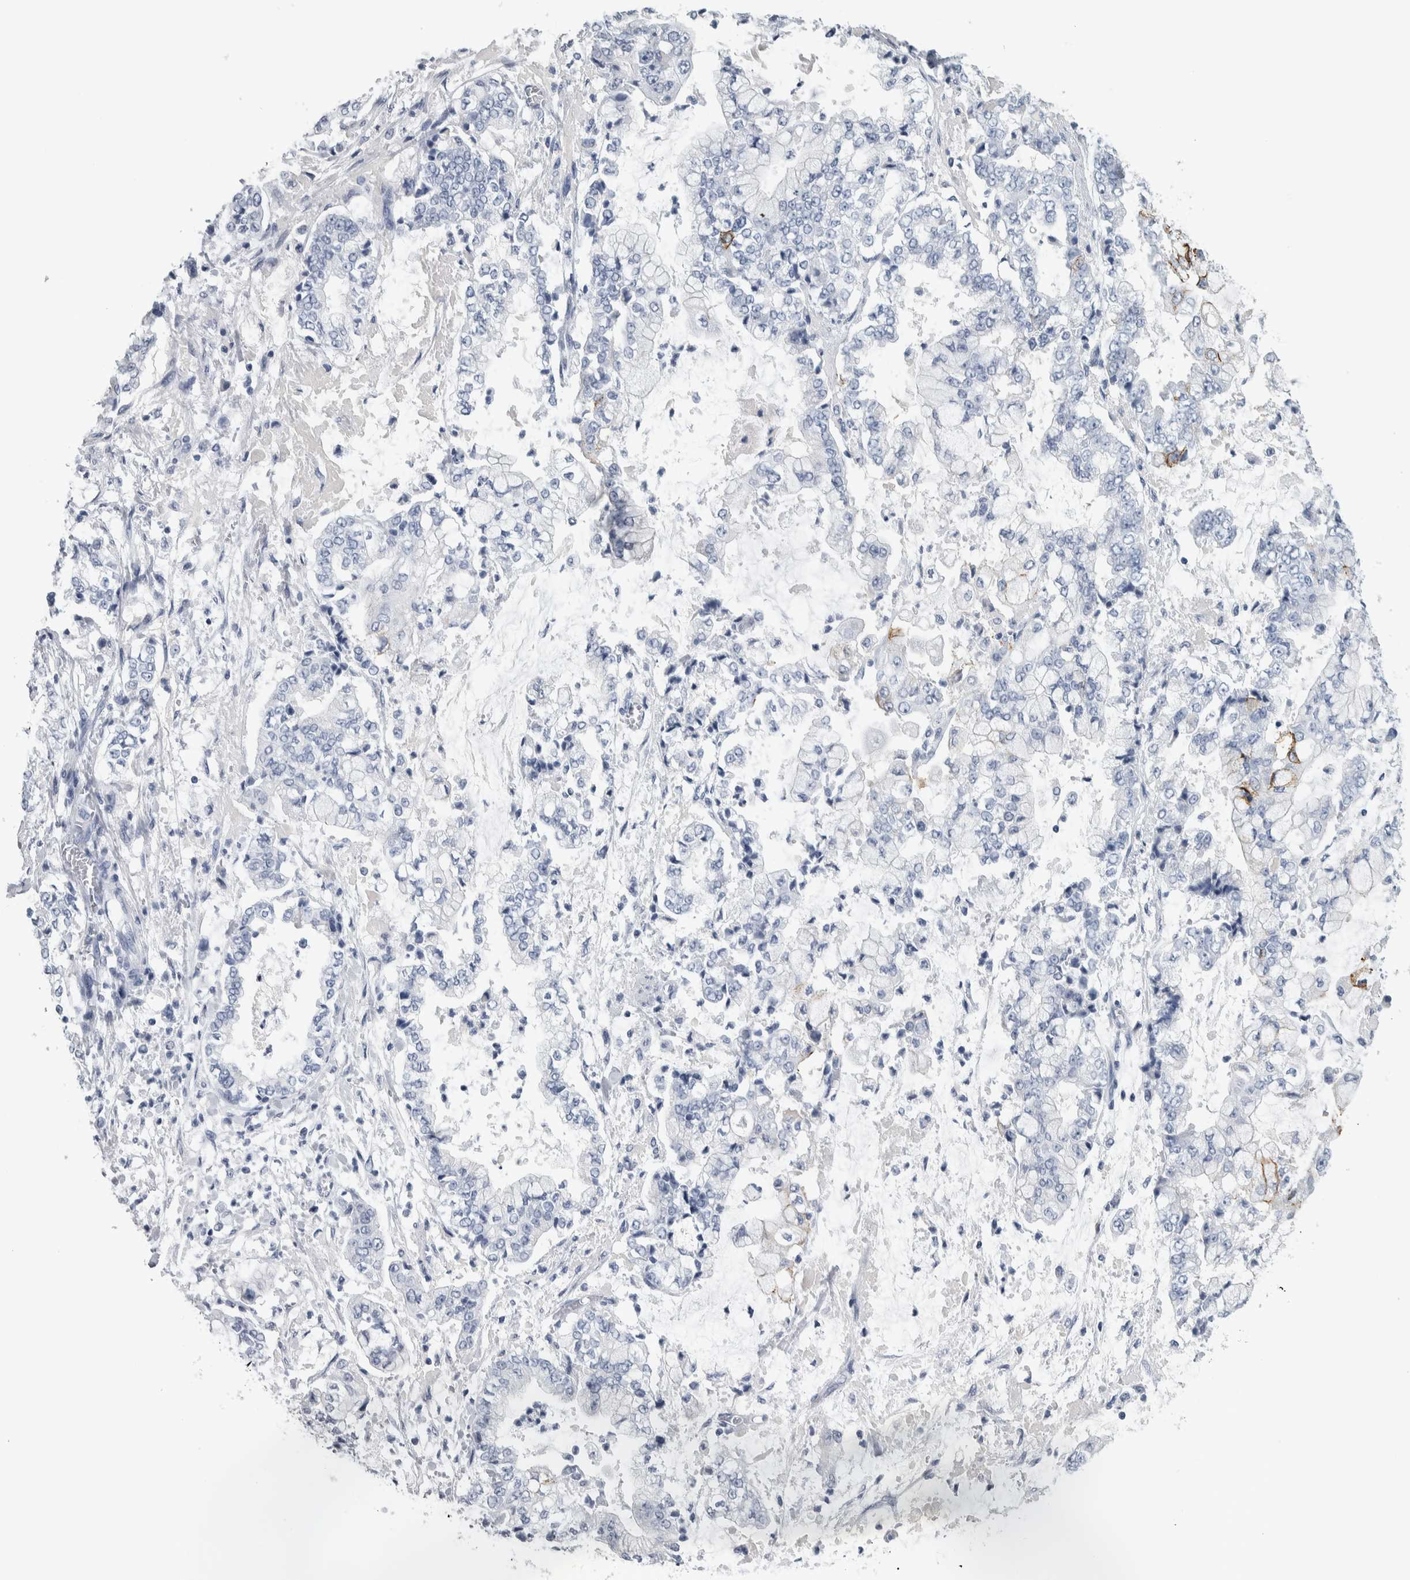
{"staining": {"intensity": "negative", "quantity": "none", "location": "none"}, "tissue": "stomach cancer", "cell_type": "Tumor cells", "image_type": "cancer", "snomed": [{"axis": "morphology", "description": "Adenocarcinoma, NOS"}, {"axis": "topography", "description": "Stomach"}], "caption": "Image shows no significant protein positivity in tumor cells of stomach cancer.", "gene": "CDH17", "patient": {"sex": "male", "age": 76}}